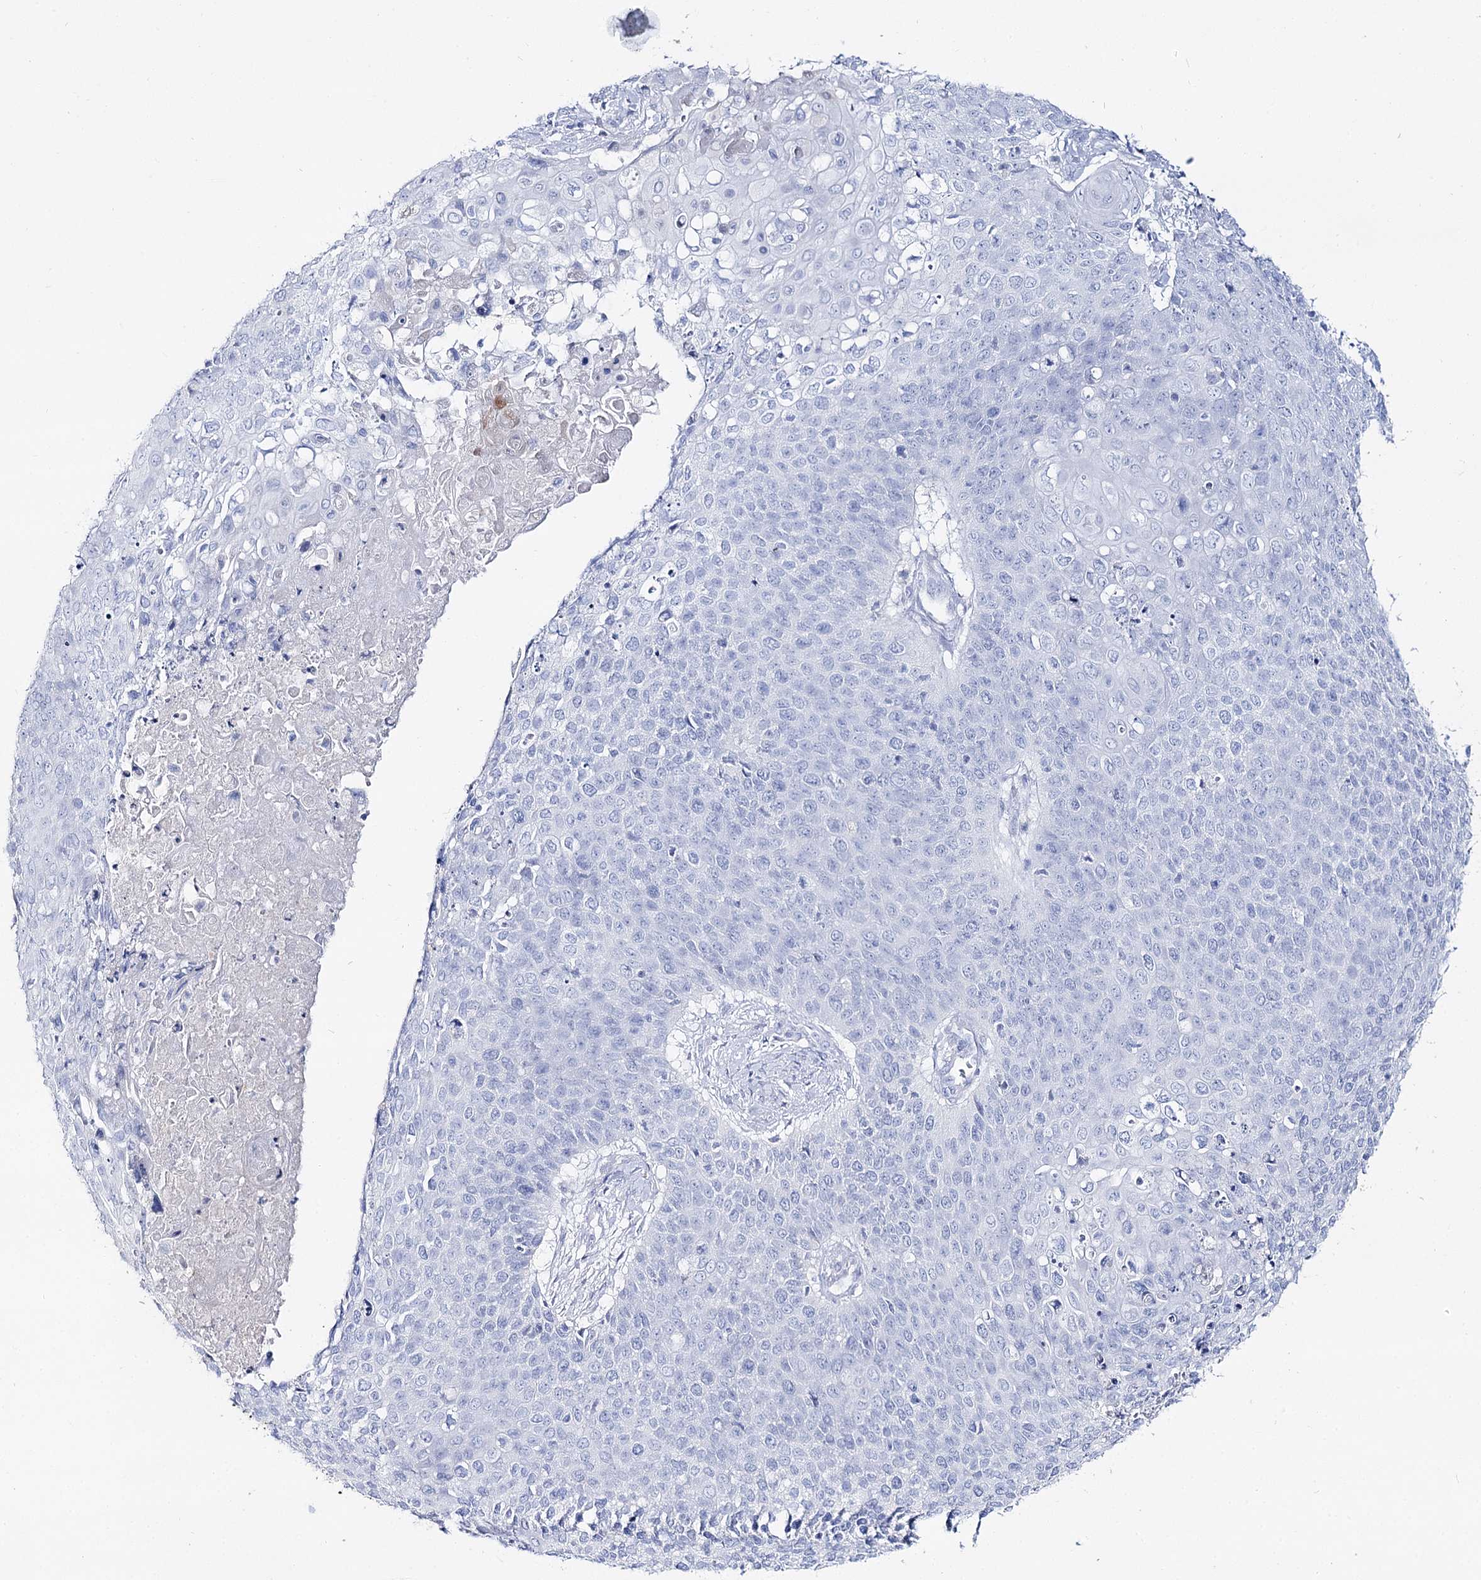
{"staining": {"intensity": "negative", "quantity": "none", "location": "none"}, "tissue": "cervical cancer", "cell_type": "Tumor cells", "image_type": "cancer", "snomed": [{"axis": "morphology", "description": "Squamous cell carcinoma, NOS"}, {"axis": "topography", "description": "Cervix"}], "caption": "Image shows no significant protein positivity in tumor cells of cervical cancer.", "gene": "SLC3A1", "patient": {"sex": "female", "age": 39}}